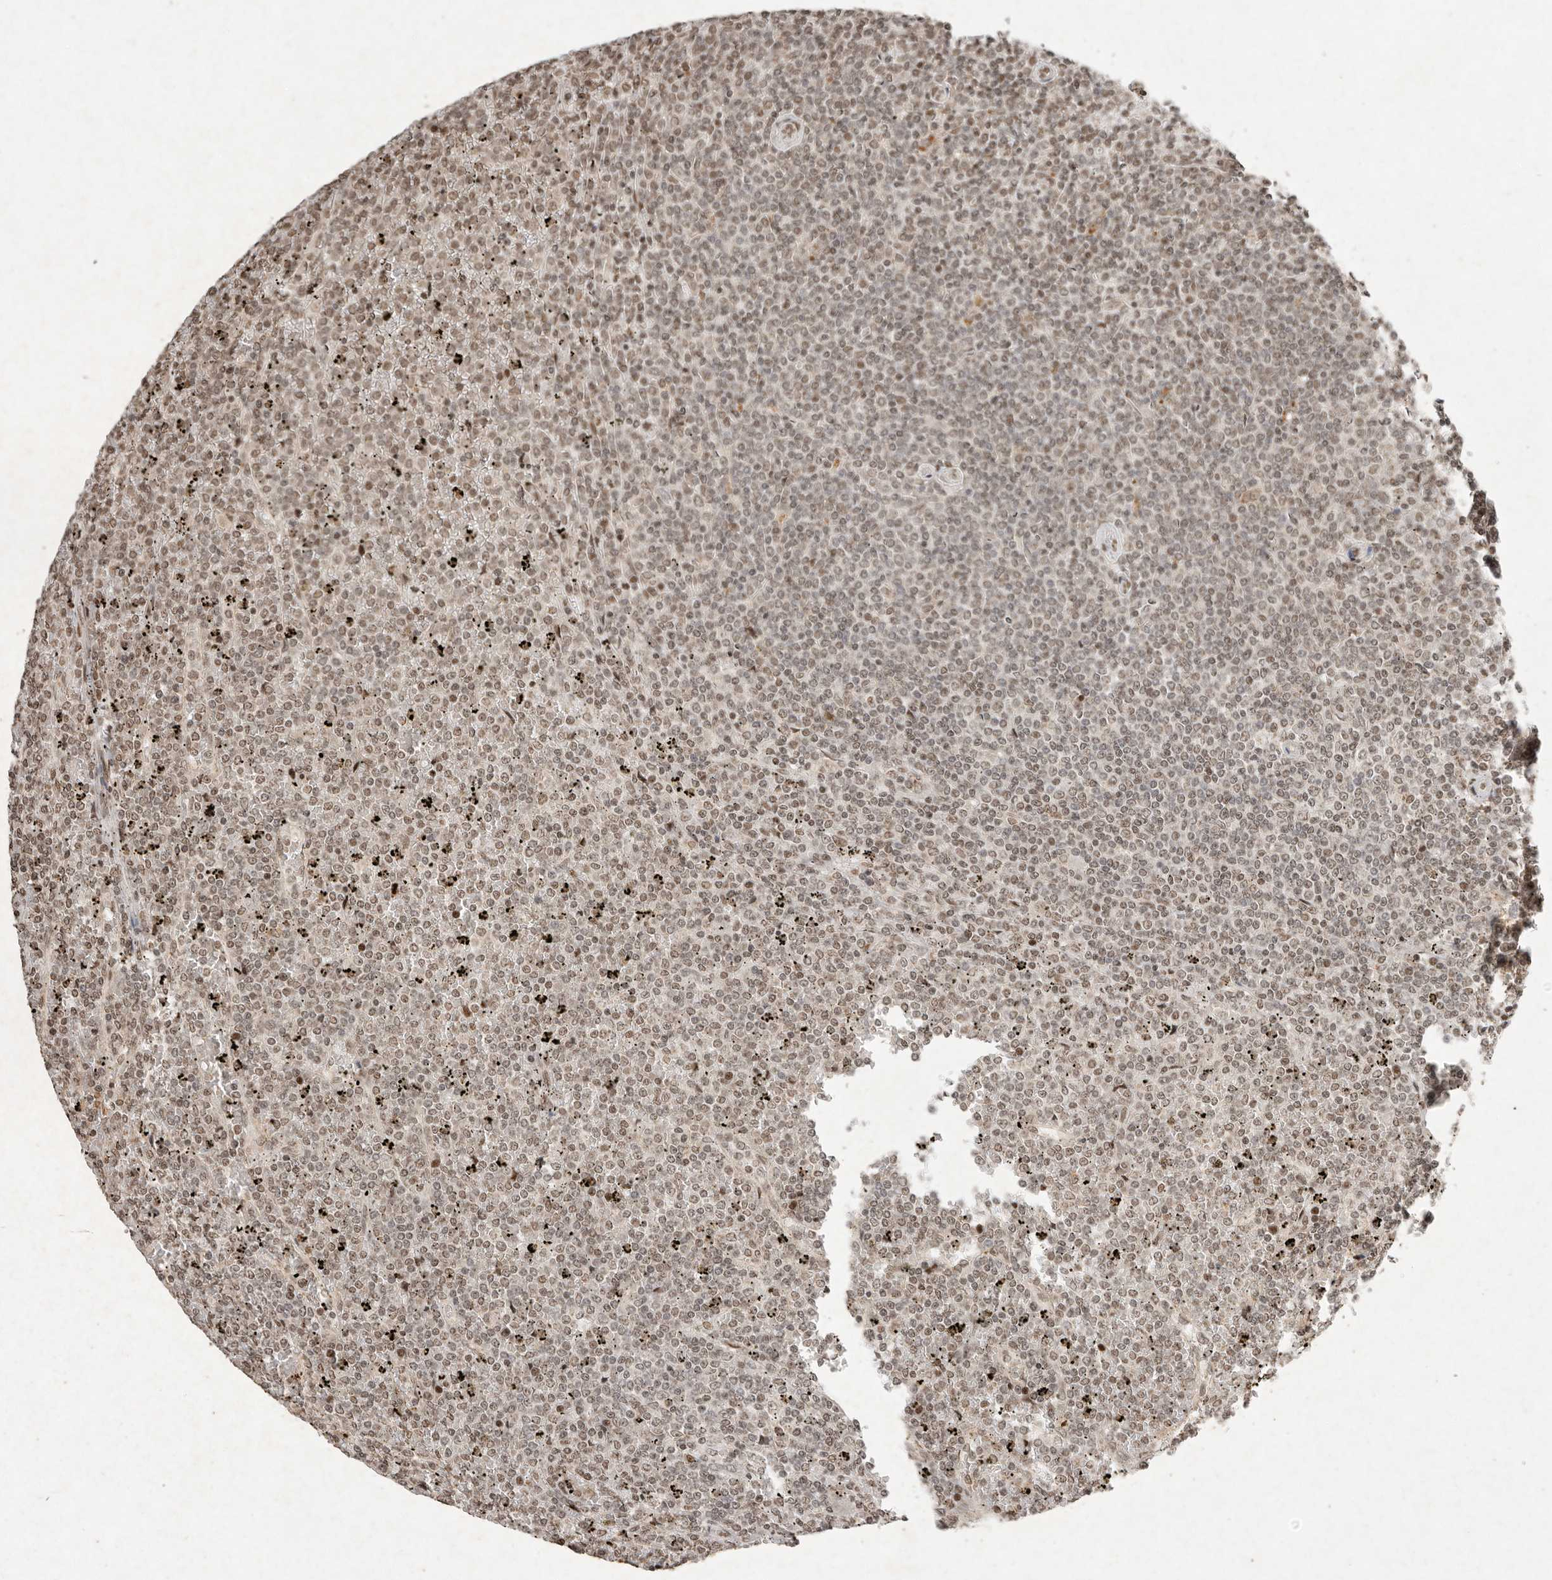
{"staining": {"intensity": "weak", "quantity": ">75%", "location": "nuclear"}, "tissue": "lymphoma", "cell_type": "Tumor cells", "image_type": "cancer", "snomed": [{"axis": "morphology", "description": "Malignant lymphoma, non-Hodgkin's type, Low grade"}, {"axis": "topography", "description": "Spleen"}], "caption": "IHC (DAB (3,3'-diaminobenzidine)) staining of low-grade malignant lymphoma, non-Hodgkin's type displays weak nuclear protein expression in about >75% of tumor cells.", "gene": "NKX3-2", "patient": {"sex": "female", "age": 19}}